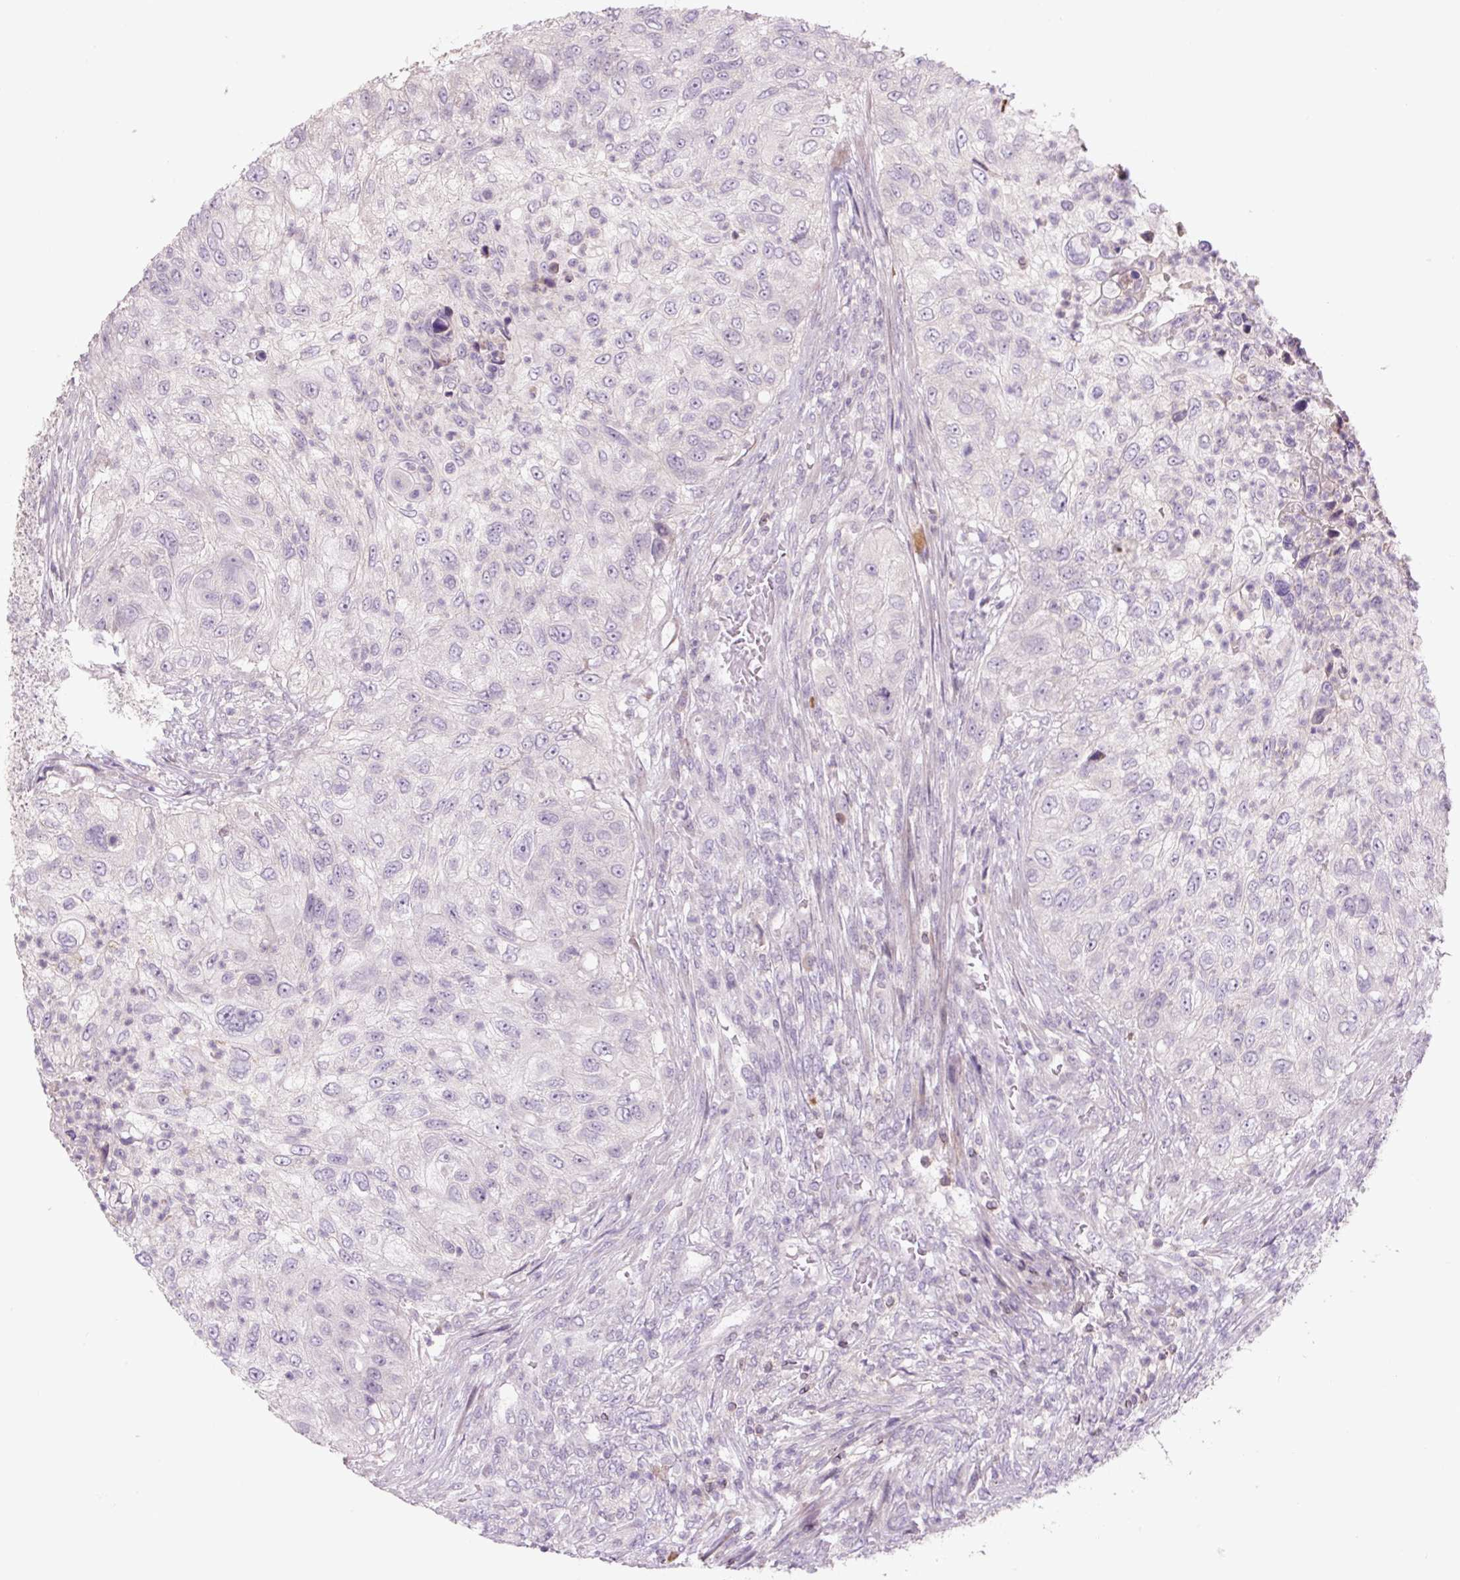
{"staining": {"intensity": "negative", "quantity": "none", "location": "none"}, "tissue": "urothelial cancer", "cell_type": "Tumor cells", "image_type": "cancer", "snomed": [{"axis": "morphology", "description": "Urothelial carcinoma, High grade"}, {"axis": "topography", "description": "Urinary bladder"}], "caption": "Image shows no protein expression in tumor cells of high-grade urothelial carcinoma tissue.", "gene": "TMEM100", "patient": {"sex": "female", "age": 60}}